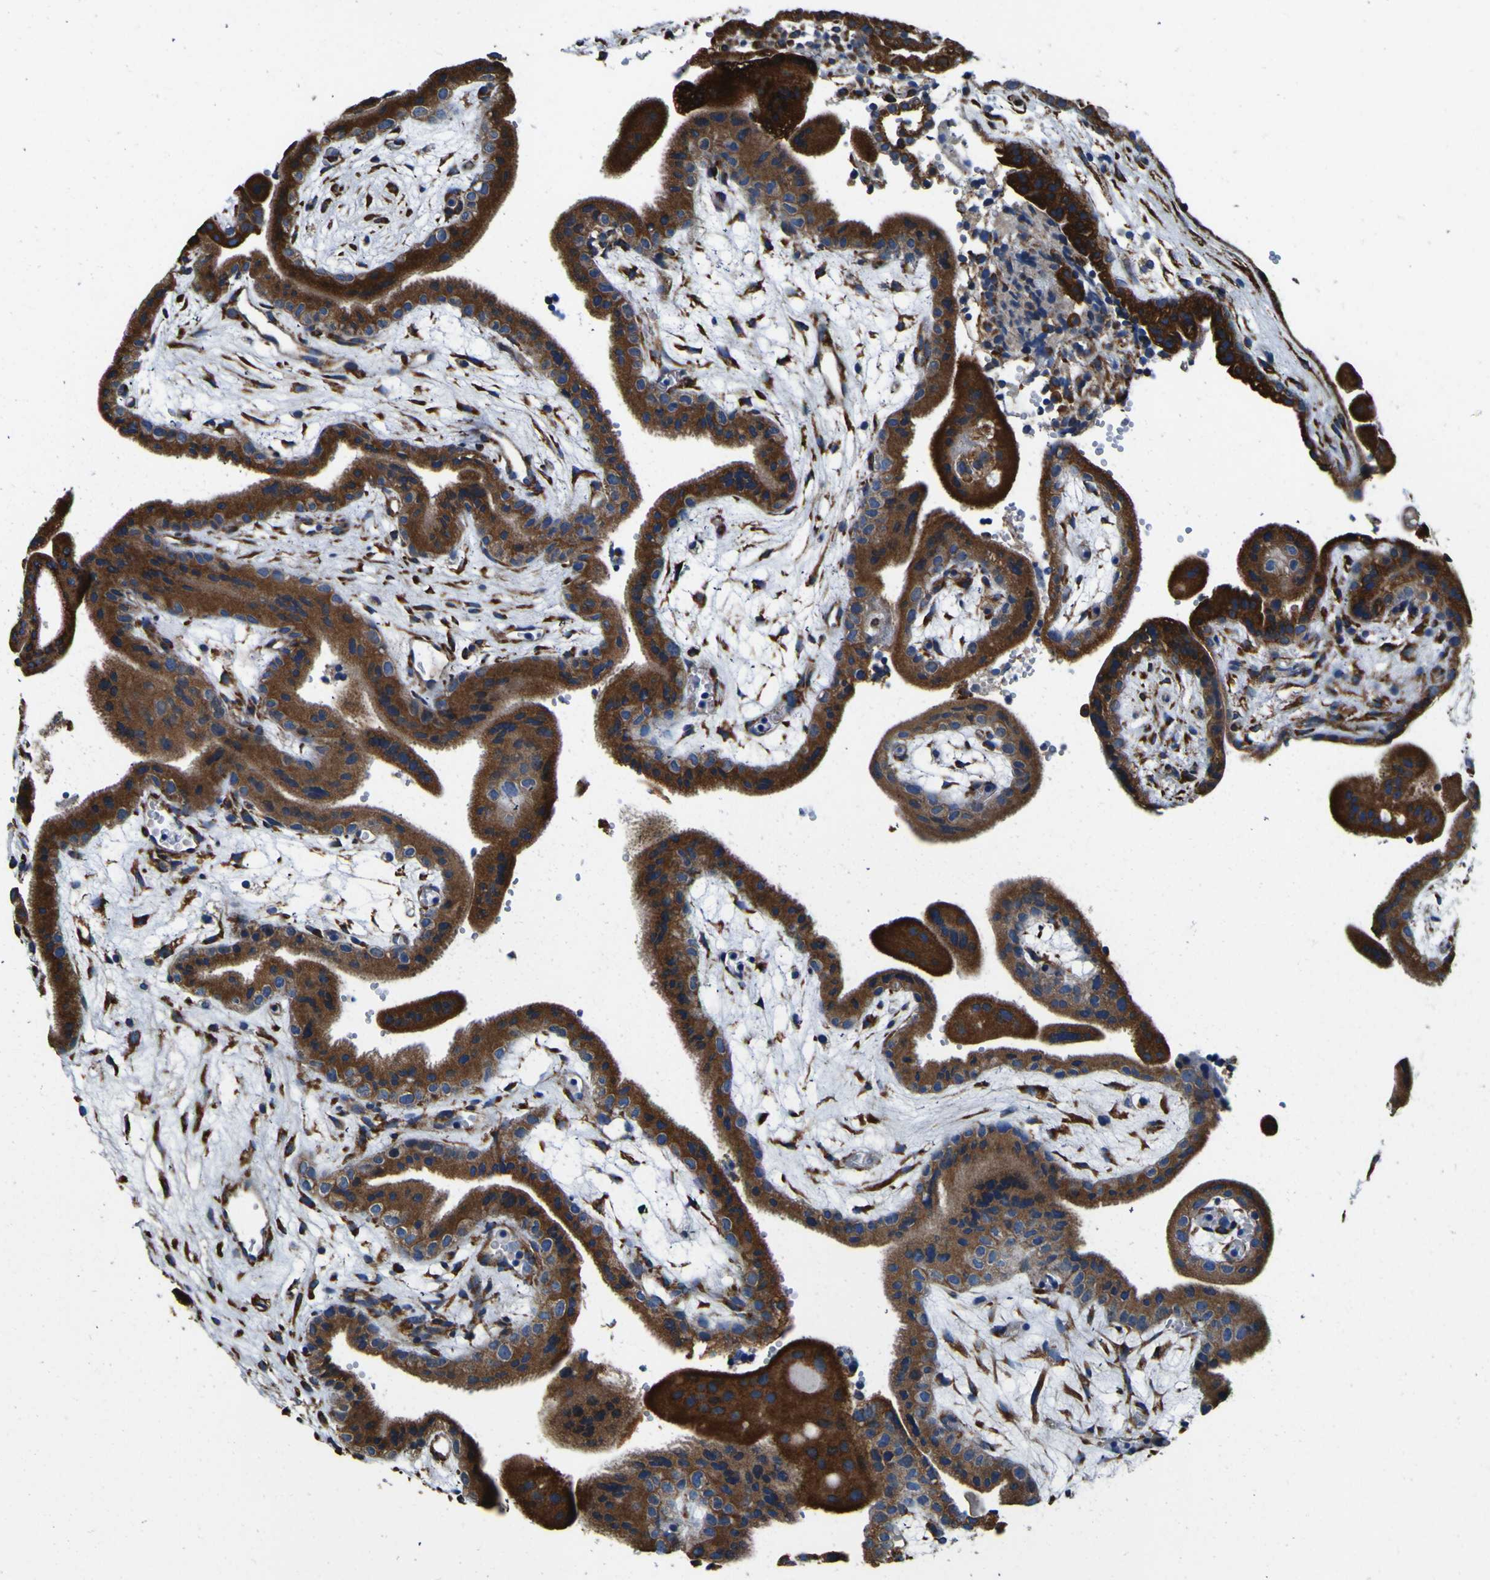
{"staining": {"intensity": "moderate", "quantity": ">75%", "location": "cytoplasmic/membranous"}, "tissue": "placenta", "cell_type": "Decidual cells", "image_type": "normal", "snomed": [{"axis": "morphology", "description": "Normal tissue, NOS"}, {"axis": "topography", "description": "Placenta"}], "caption": "This image shows immunohistochemistry (IHC) staining of unremarkable human placenta, with medium moderate cytoplasmic/membranous positivity in approximately >75% of decidual cells.", "gene": "INPP5A", "patient": {"sex": "female", "age": 18}}